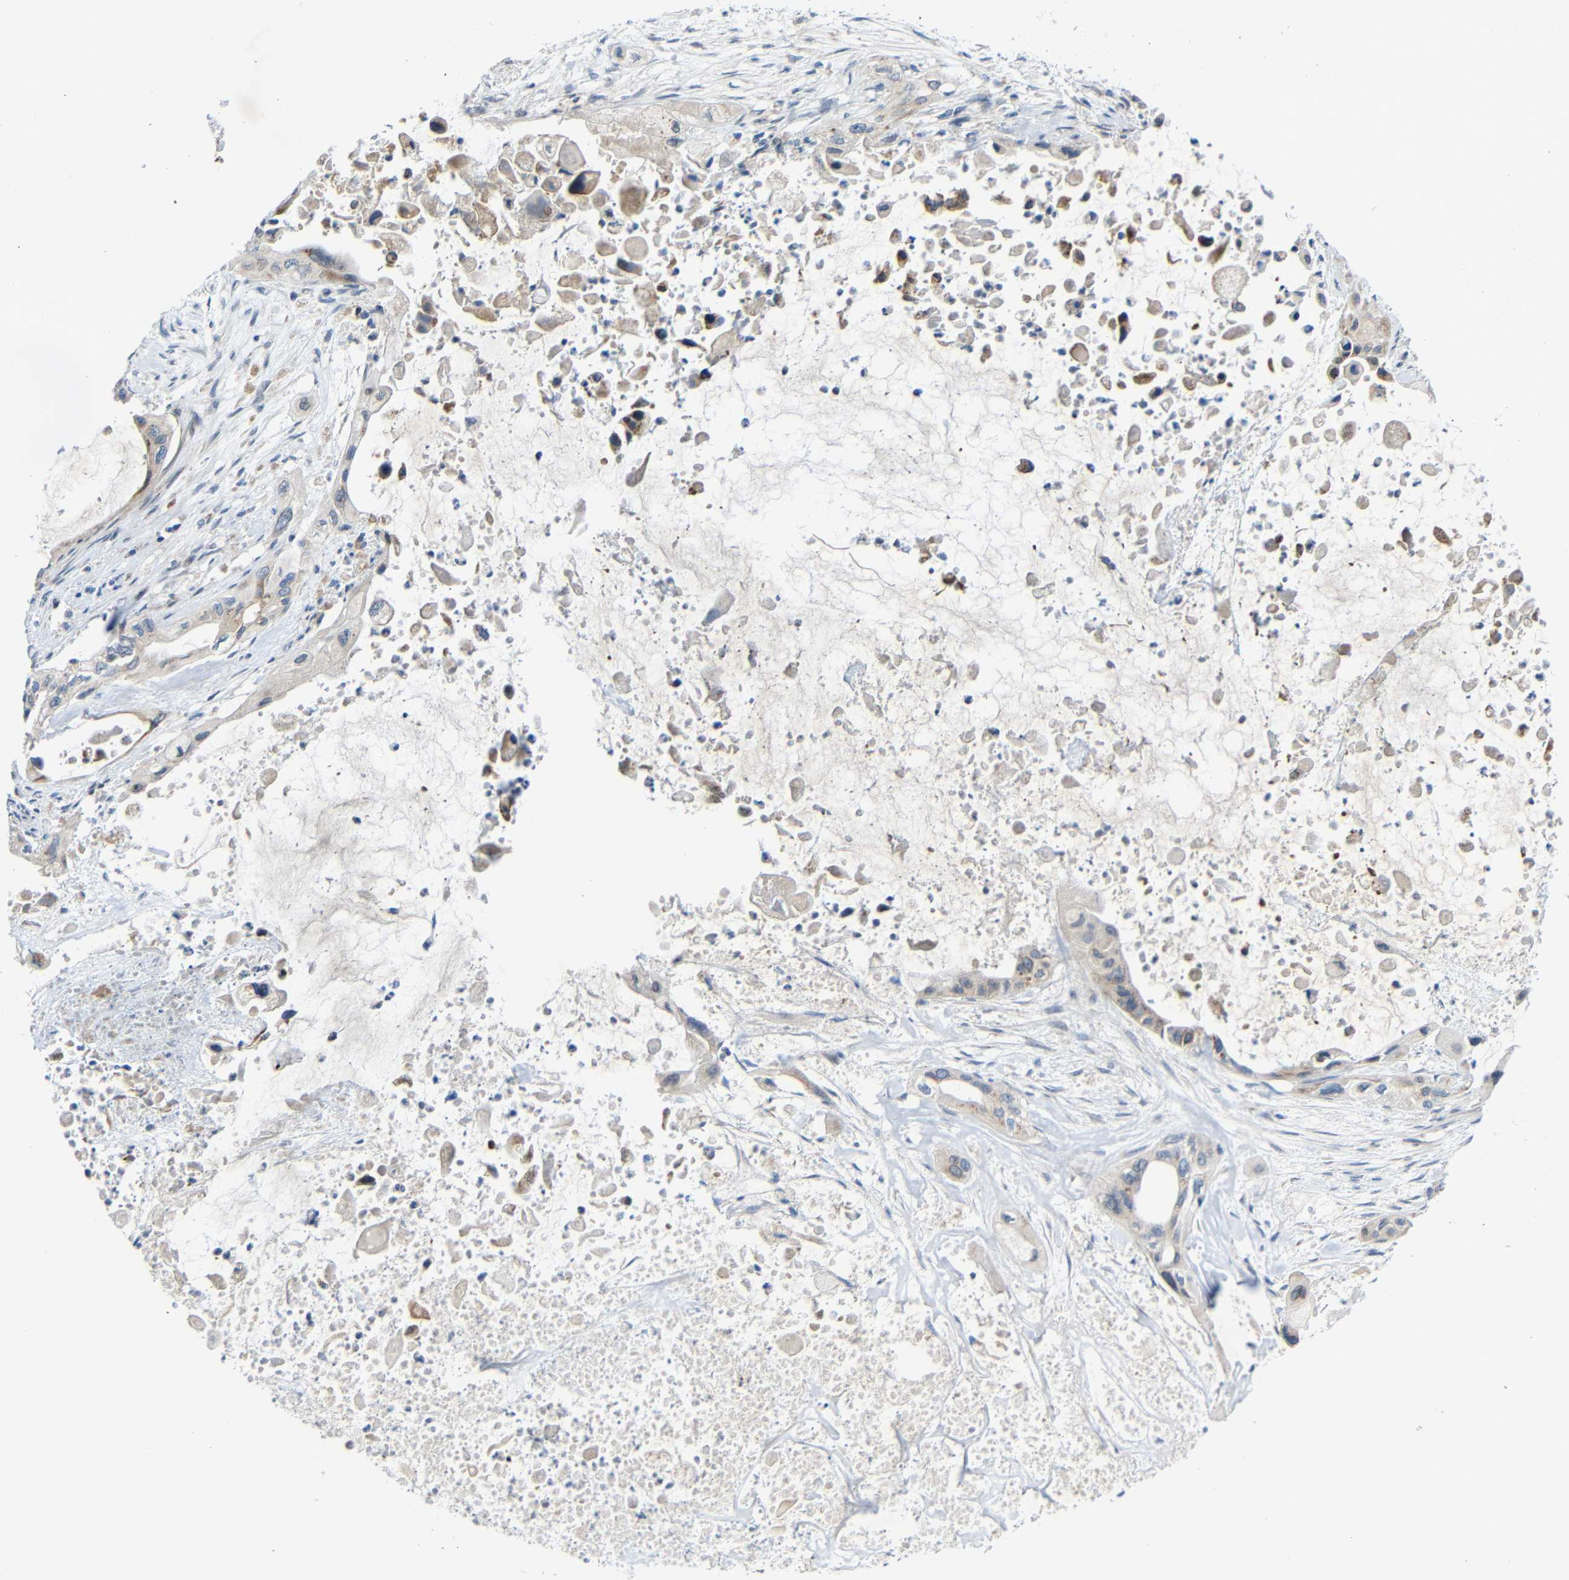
{"staining": {"intensity": "weak", "quantity": "25%-75%", "location": "cytoplasmic/membranous"}, "tissue": "pancreatic cancer", "cell_type": "Tumor cells", "image_type": "cancer", "snomed": [{"axis": "morphology", "description": "Adenocarcinoma, NOS"}, {"axis": "topography", "description": "Pancreas"}], "caption": "An image of human pancreatic cancer stained for a protein demonstrates weak cytoplasmic/membranous brown staining in tumor cells.", "gene": "TMEM25", "patient": {"sex": "male", "age": 73}}